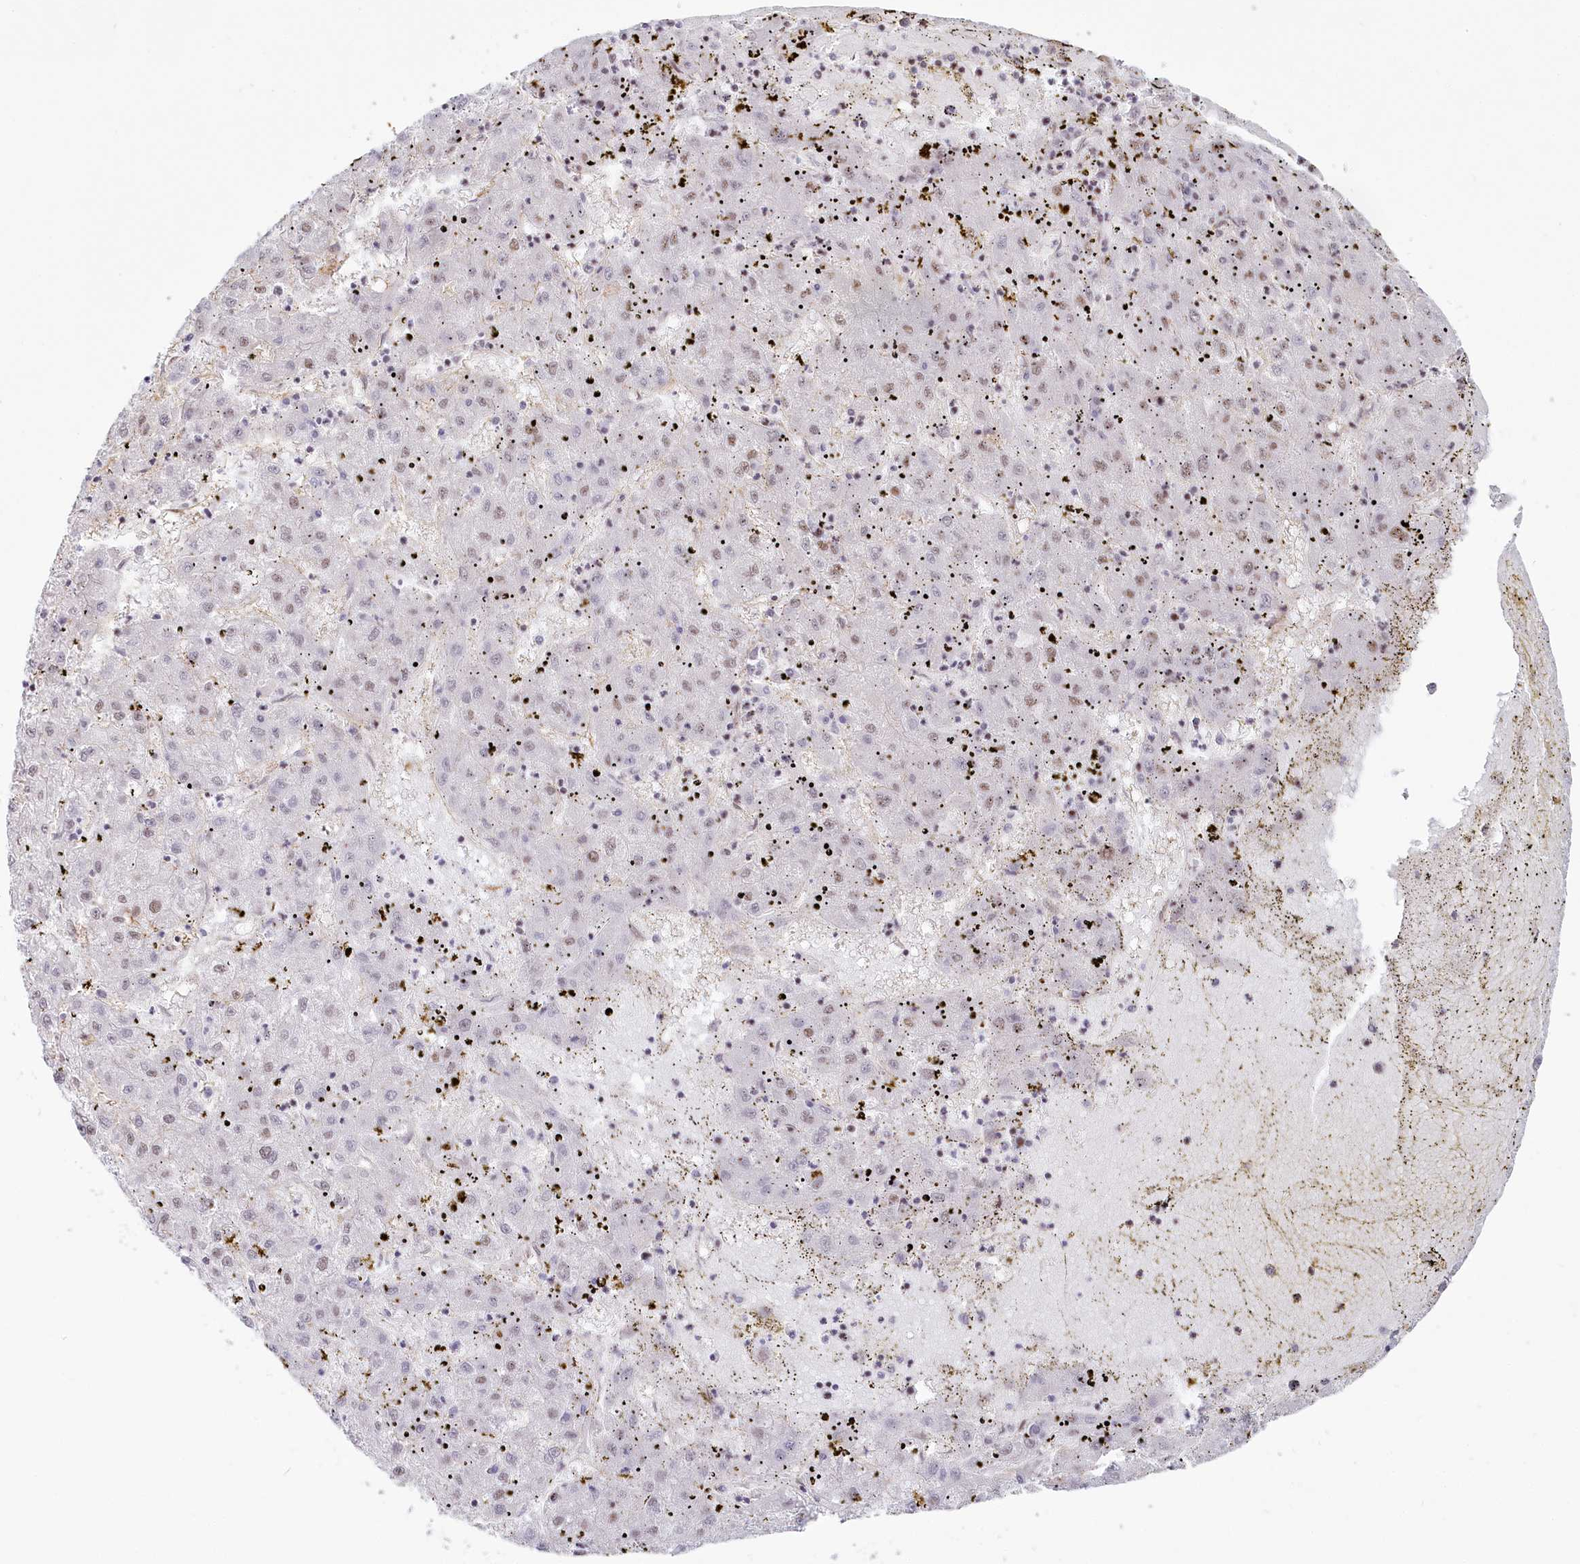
{"staining": {"intensity": "weak", "quantity": "25%-75%", "location": "nuclear"}, "tissue": "liver cancer", "cell_type": "Tumor cells", "image_type": "cancer", "snomed": [{"axis": "morphology", "description": "Carcinoma, Hepatocellular, NOS"}, {"axis": "topography", "description": "Liver"}], "caption": "Tumor cells reveal low levels of weak nuclear positivity in approximately 25%-75% of cells in liver cancer (hepatocellular carcinoma).", "gene": "ABHD8", "patient": {"sex": "male", "age": 72}}